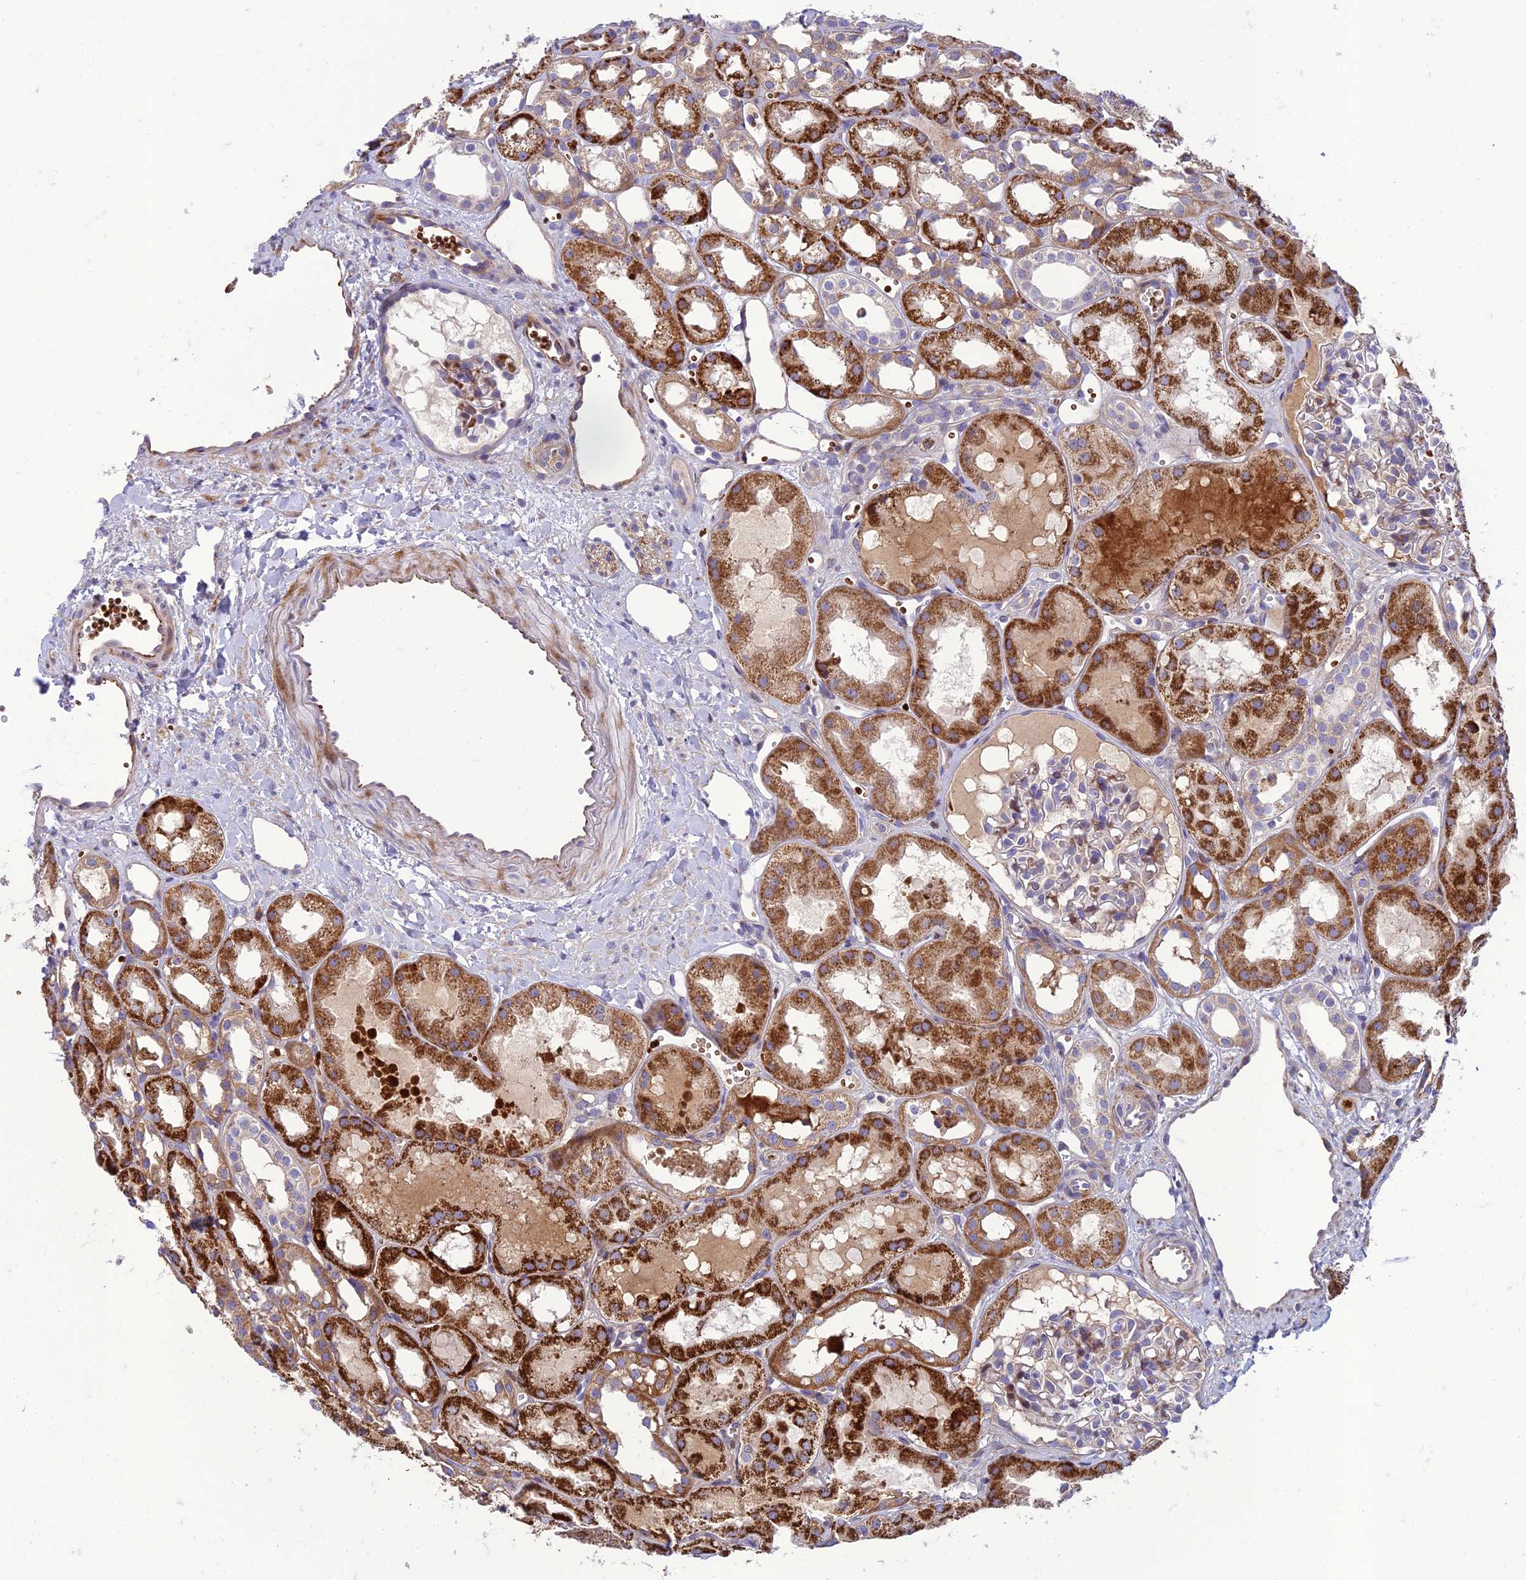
{"staining": {"intensity": "moderate", "quantity": "<25%", "location": "cytoplasmic/membranous"}, "tissue": "kidney", "cell_type": "Cells in glomeruli", "image_type": "normal", "snomed": [{"axis": "morphology", "description": "Normal tissue, NOS"}, {"axis": "topography", "description": "Kidney"}], "caption": "Immunohistochemistry (IHC) staining of normal kidney, which exhibits low levels of moderate cytoplasmic/membranous expression in approximately <25% of cells in glomeruli indicating moderate cytoplasmic/membranous protein positivity. The staining was performed using DAB (3,3'-diaminobenzidine) (brown) for protein detection and nuclei were counterstained in hematoxylin (blue).", "gene": "SEL1L3", "patient": {"sex": "male", "age": 16}}